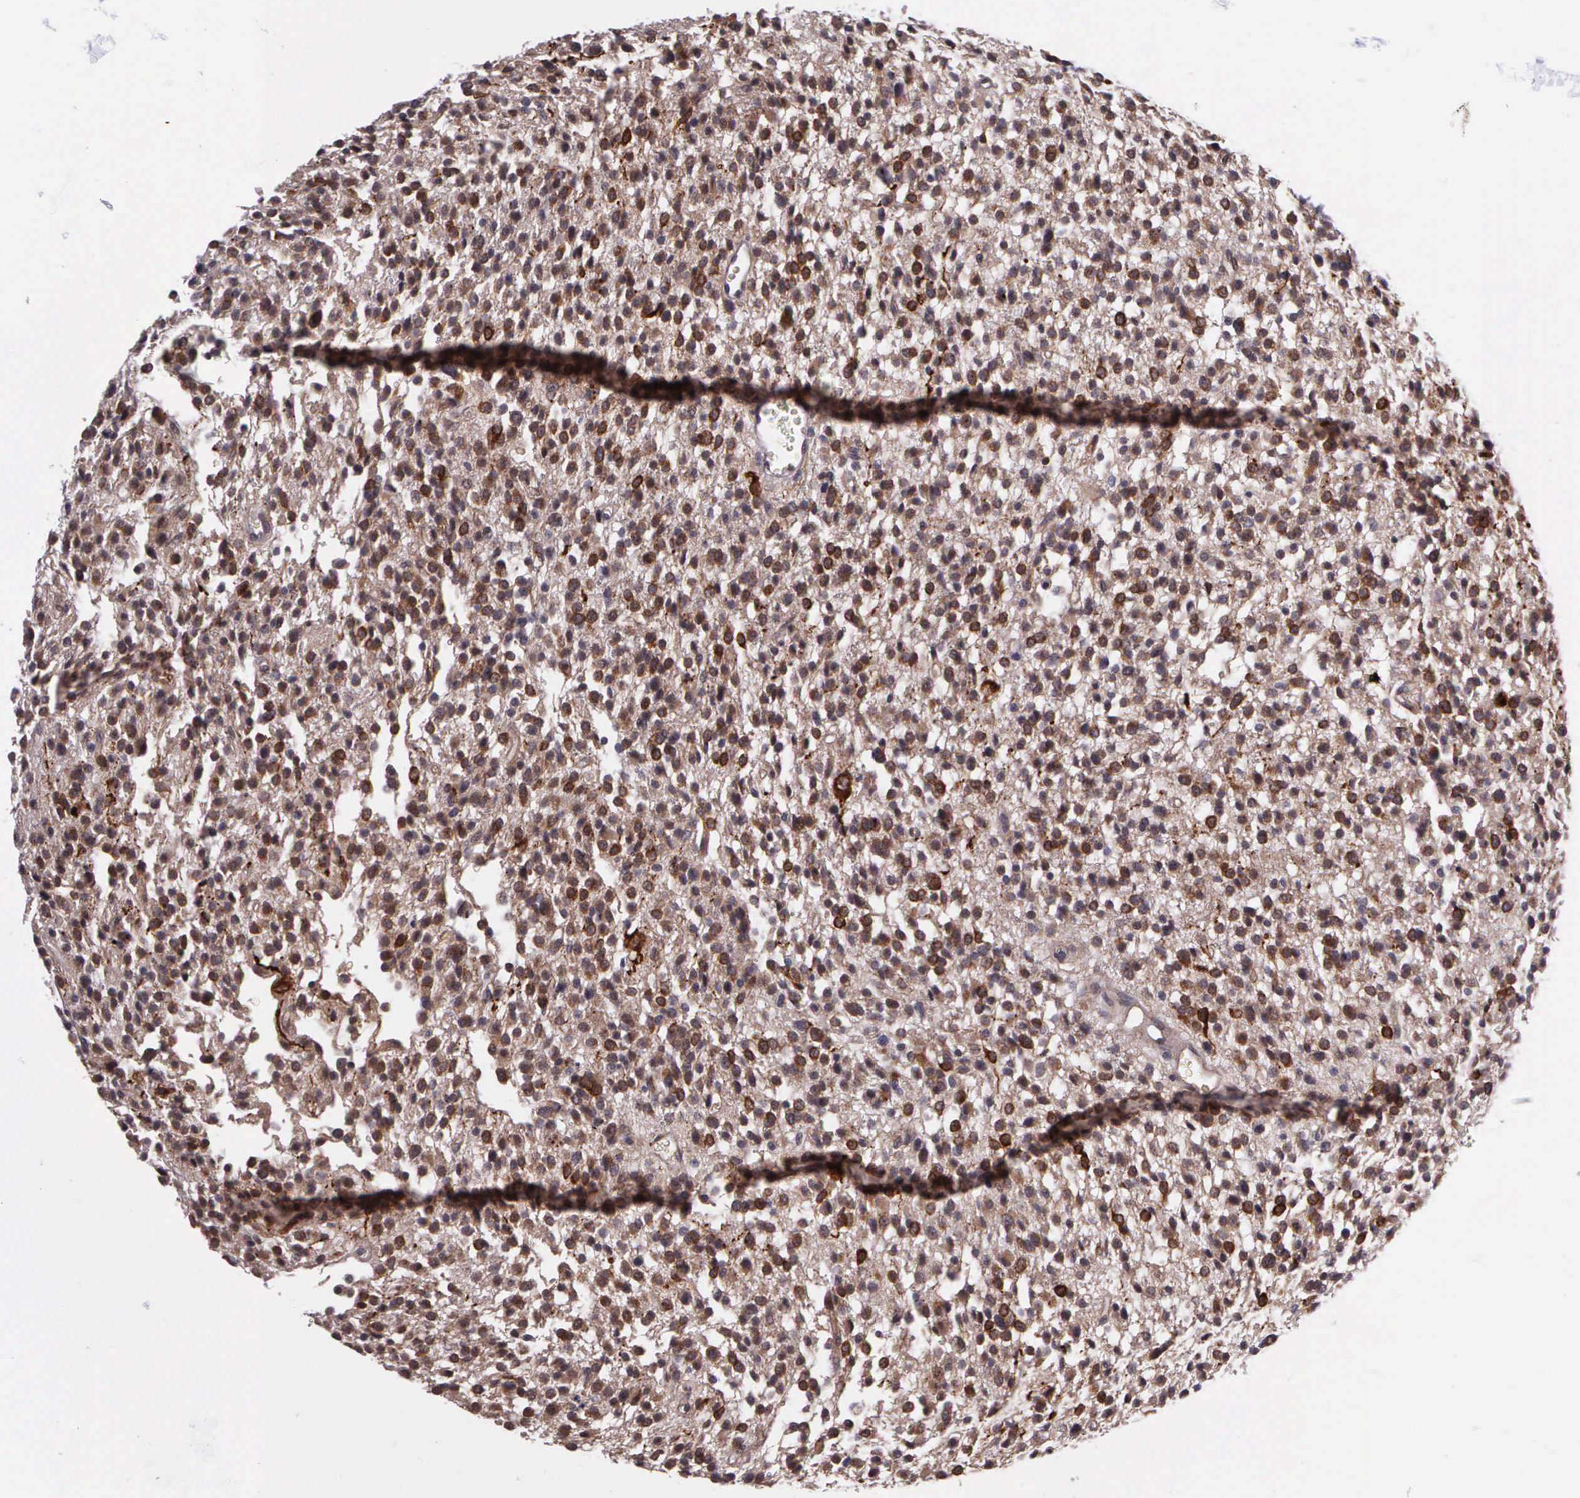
{"staining": {"intensity": "moderate", "quantity": "25%-75%", "location": "cytoplasmic/membranous,nuclear"}, "tissue": "glioma", "cell_type": "Tumor cells", "image_type": "cancer", "snomed": [{"axis": "morphology", "description": "Glioma, malignant, Low grade"}, {"axis": "topography", "description": "Brain"}], "caption": "DAB immunohistochemical staining of glioma reveals moderate cytoplasmic/membranous and nuclear protein staining in about 25%-75% of tumor cells. (DAB (3,3'-diaminobenzidine) IHC, brown staining for protein, blue staining for nuclei).", "gene": "PRICKLE3", "patient": {"sex": "female", "age": 36}}